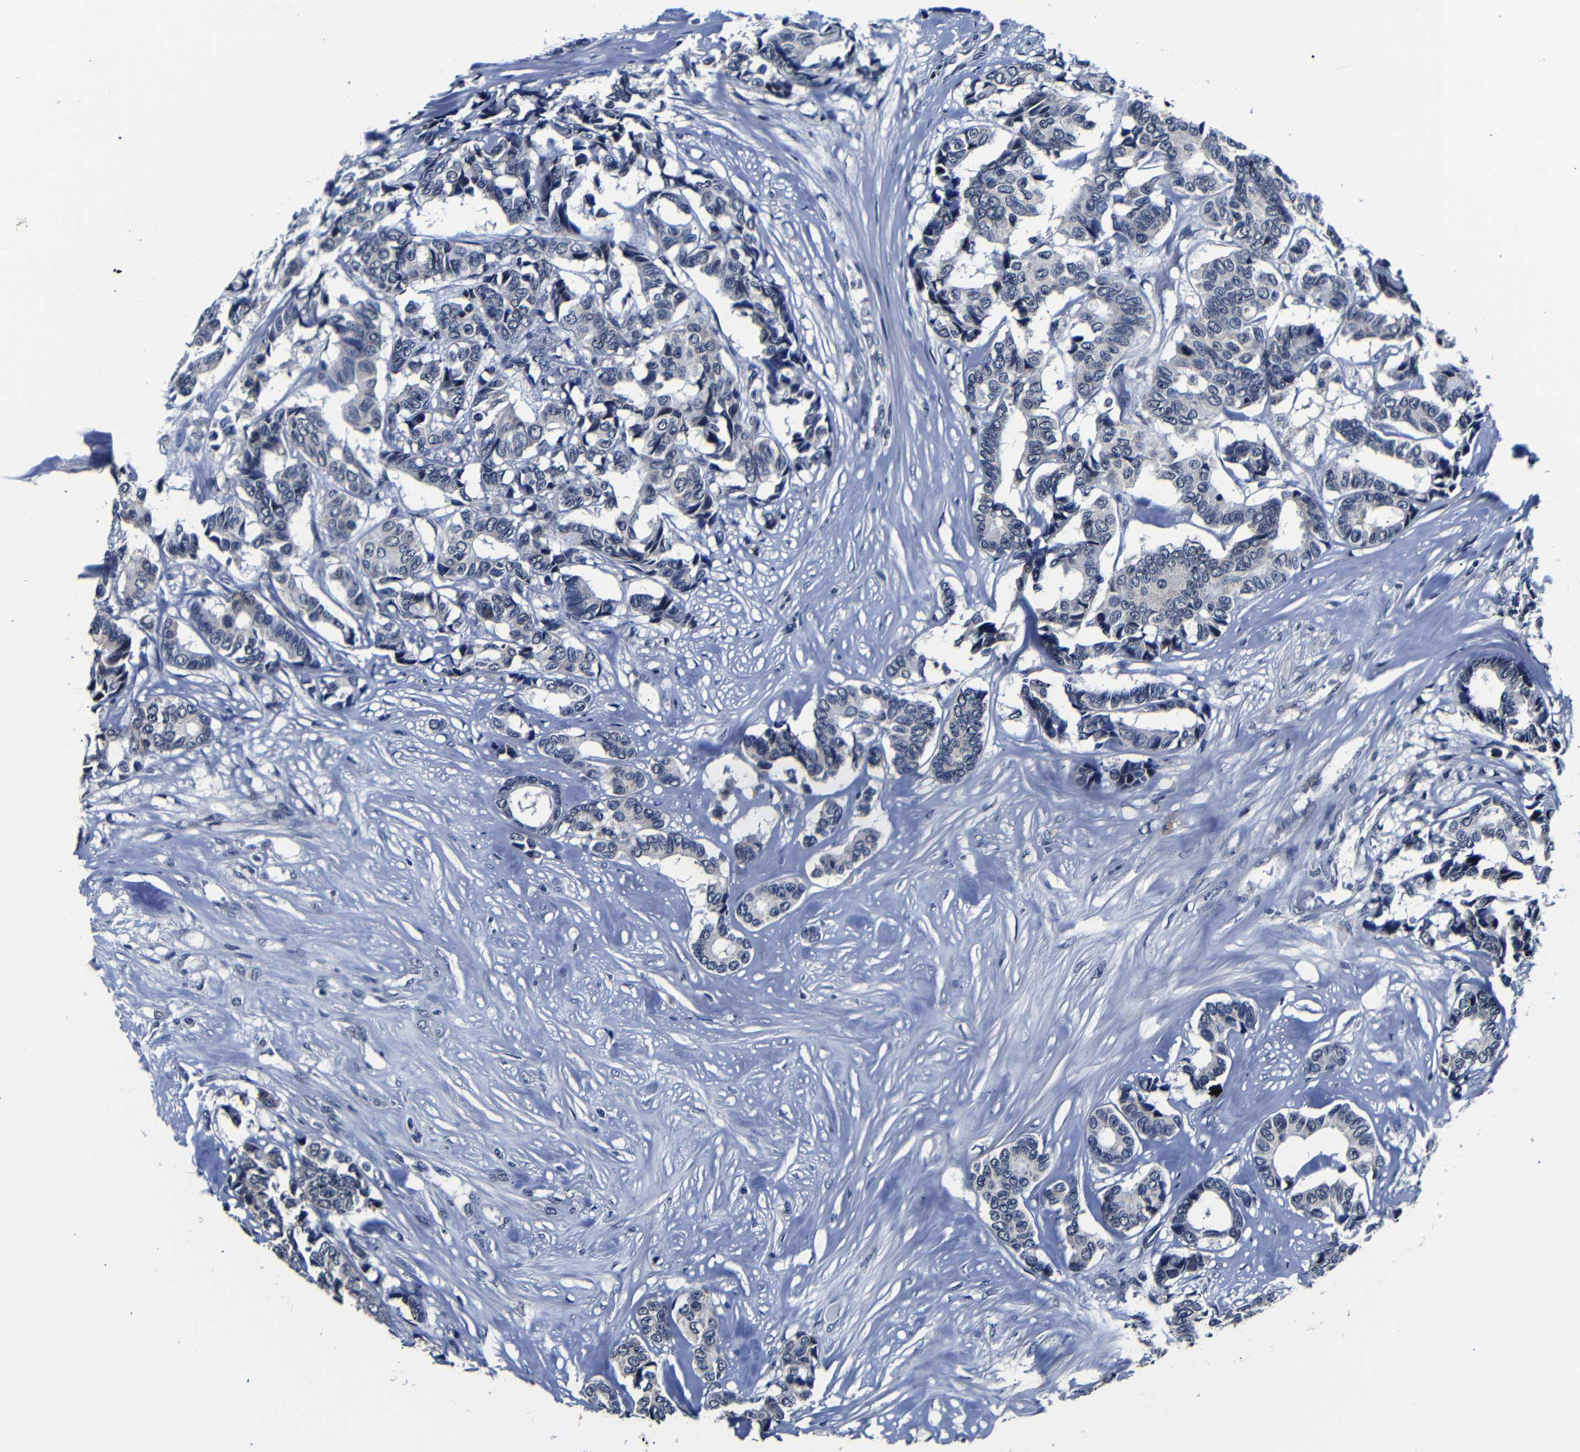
{"staining": {"intensity": "negative", "quantity": "none", "location": "none"}, "tissue": "breast cancer", "cell_type": "Tumor cells", "image_type": "cancer", "snomed": [{"axis": "morphology", "description": "Duct carcinoma"}, {"axis": "topography", "description": "Breast"}], "caption": "Breast cancer (infiltrating ductal carcinoma) stained for a protein using immunohistochemistry demonstrates no staining tumor cells.", "gene": "DEPP1", "patient": {"sex": "female", "age": 87}}